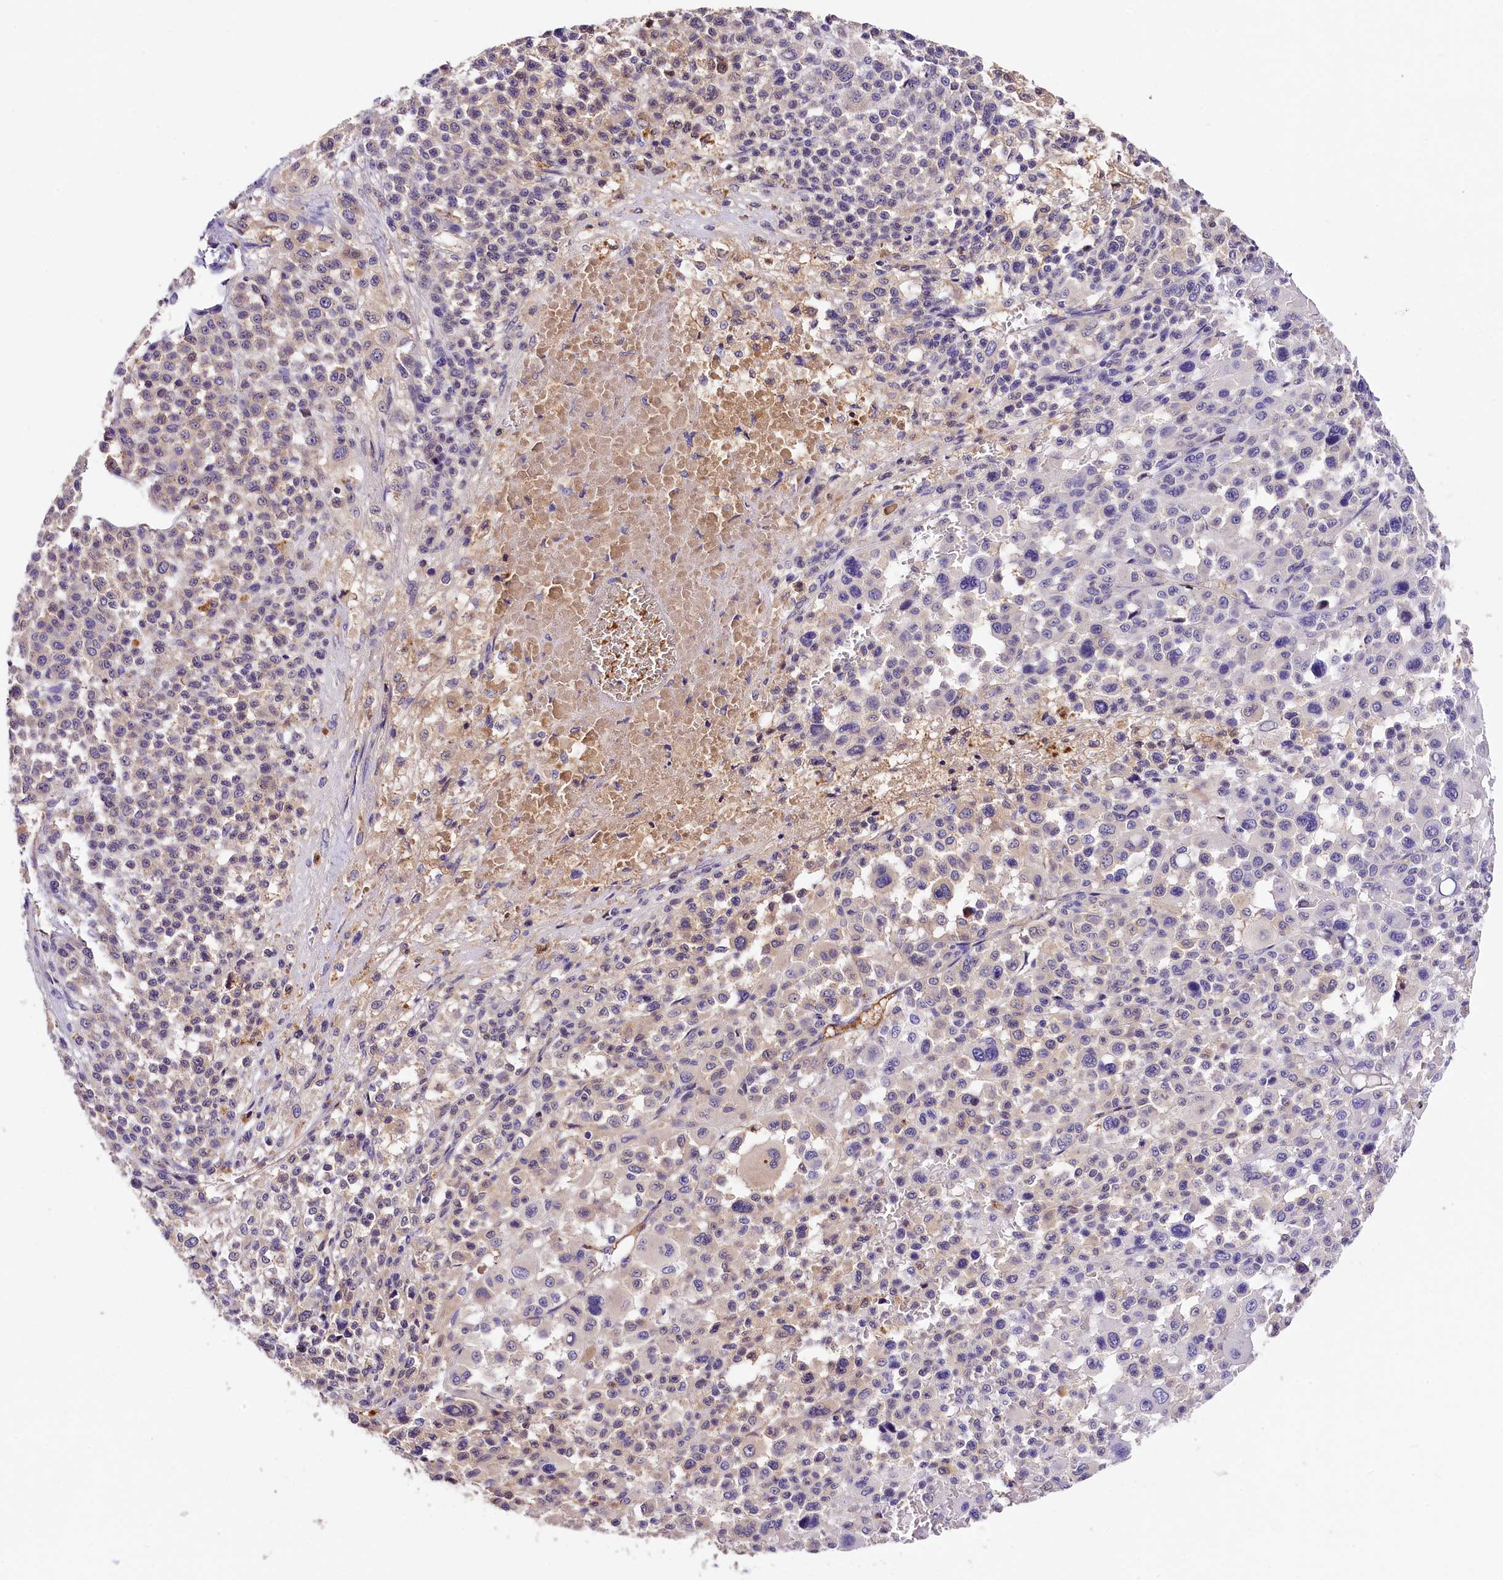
{"staining": {"intensity": "weak", "quantity": "<25%", "location": "cytoplasmic/membranous"}, "tissue": "melanoma", "cell_type": "Tumor cells", "image_type": "cancer", "snomed": [{"axis": "morphology", "description": "Malignant melanoma, Metastatic site"}, {"axis": "topography", "description": "Skin"}], "caption": "Tumor cells show no significant protein expression in malignant melanoma (metastatic site).", "gene": "ARMC6", "patient": {"sex": "female", "age": 74}}